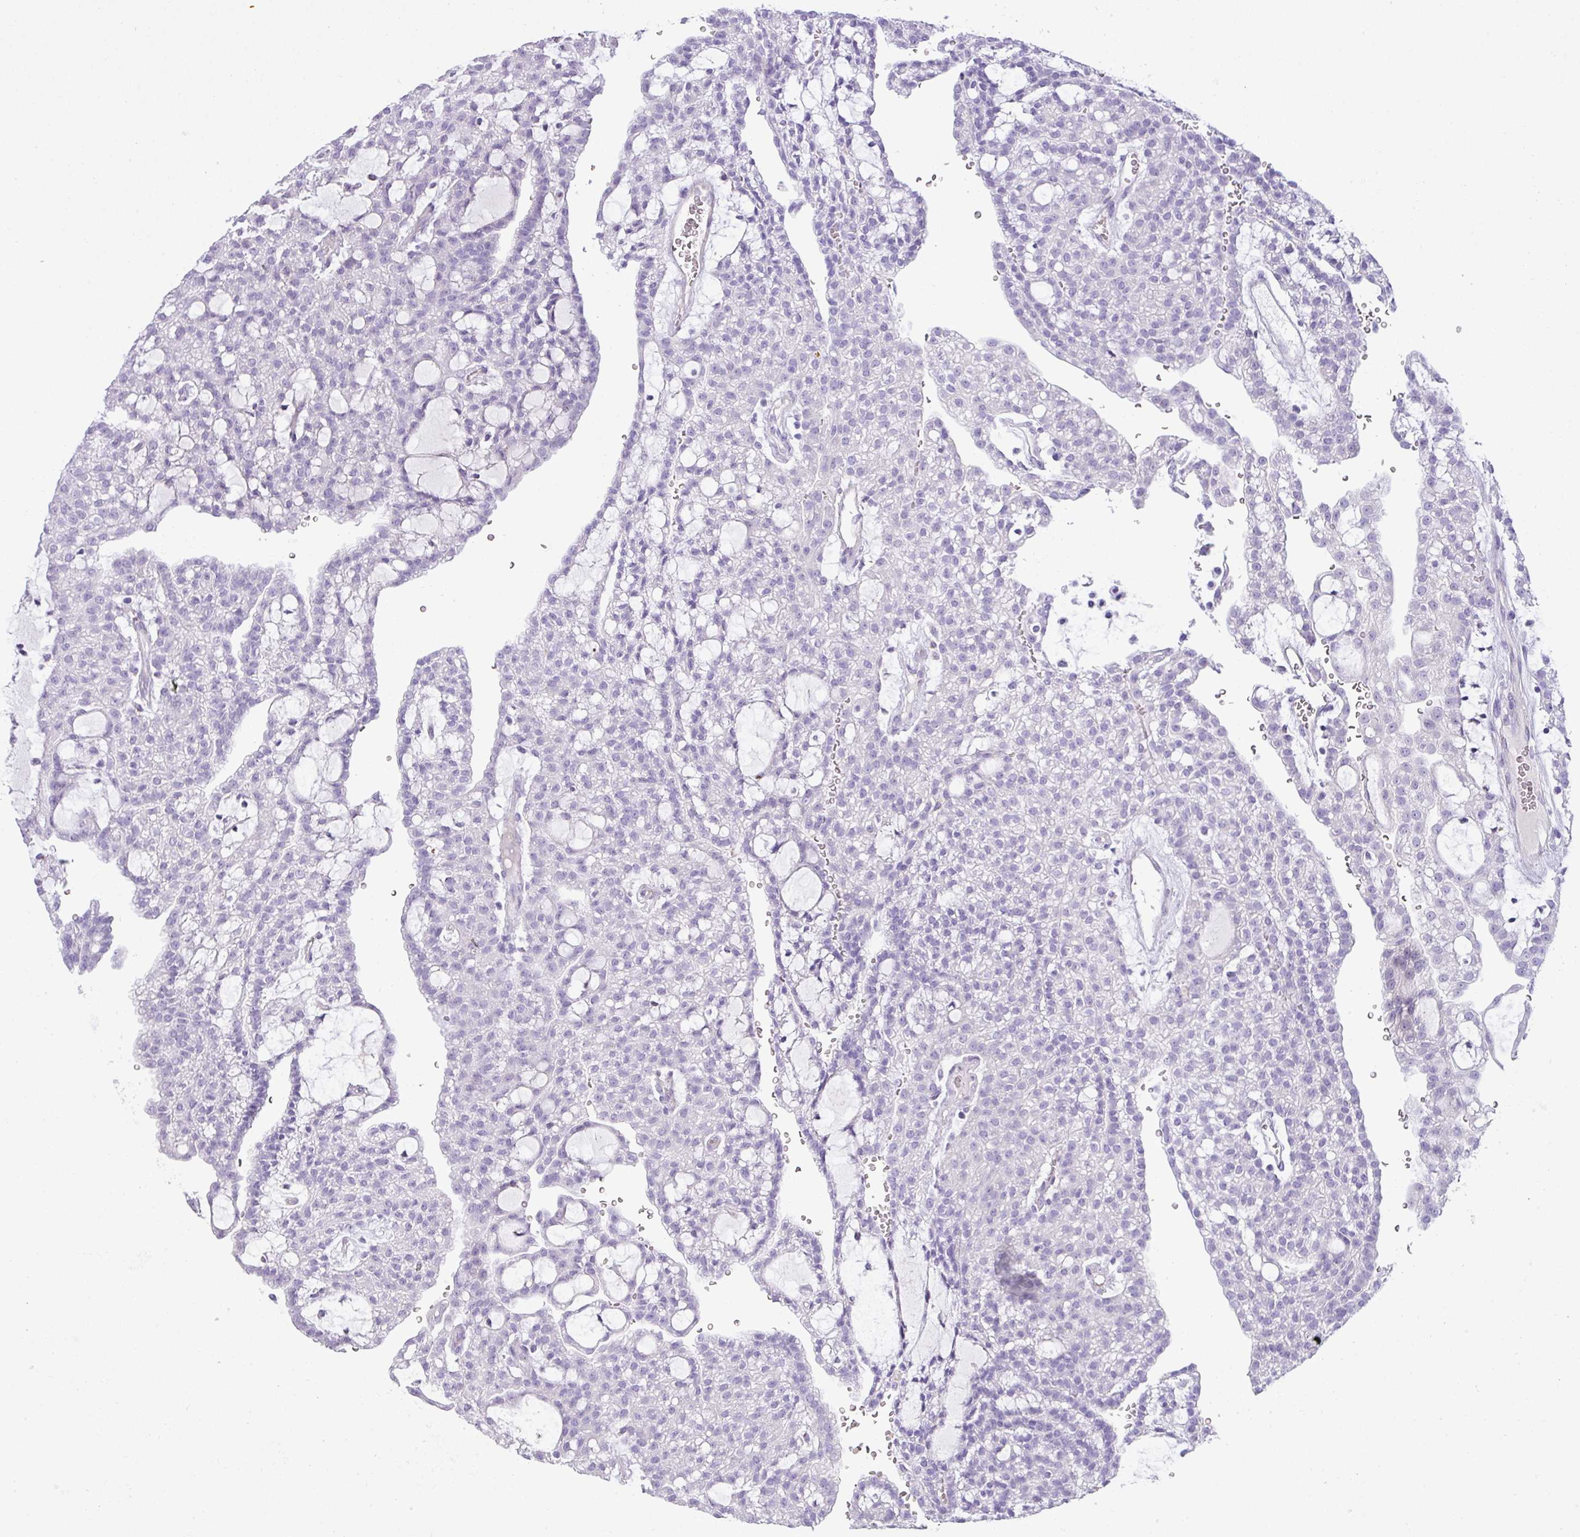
{"staining": {"intensity": "negative", "quantity": "none", "location": "none"}, "tissue": "renal cancer", "cell_type": "Tumor cells", "image_type": "cancer", "snomed": [{"axis": "morphology", "description": "Adenocarcinoma, NOS"}, {"axis": "topography", "description": "Kidney"}], "caption": "IHC of renal cancer displays no positivity in tumor cells.", "gene": "FAM43A", "patient": {"sex": "male", "age": 63}}